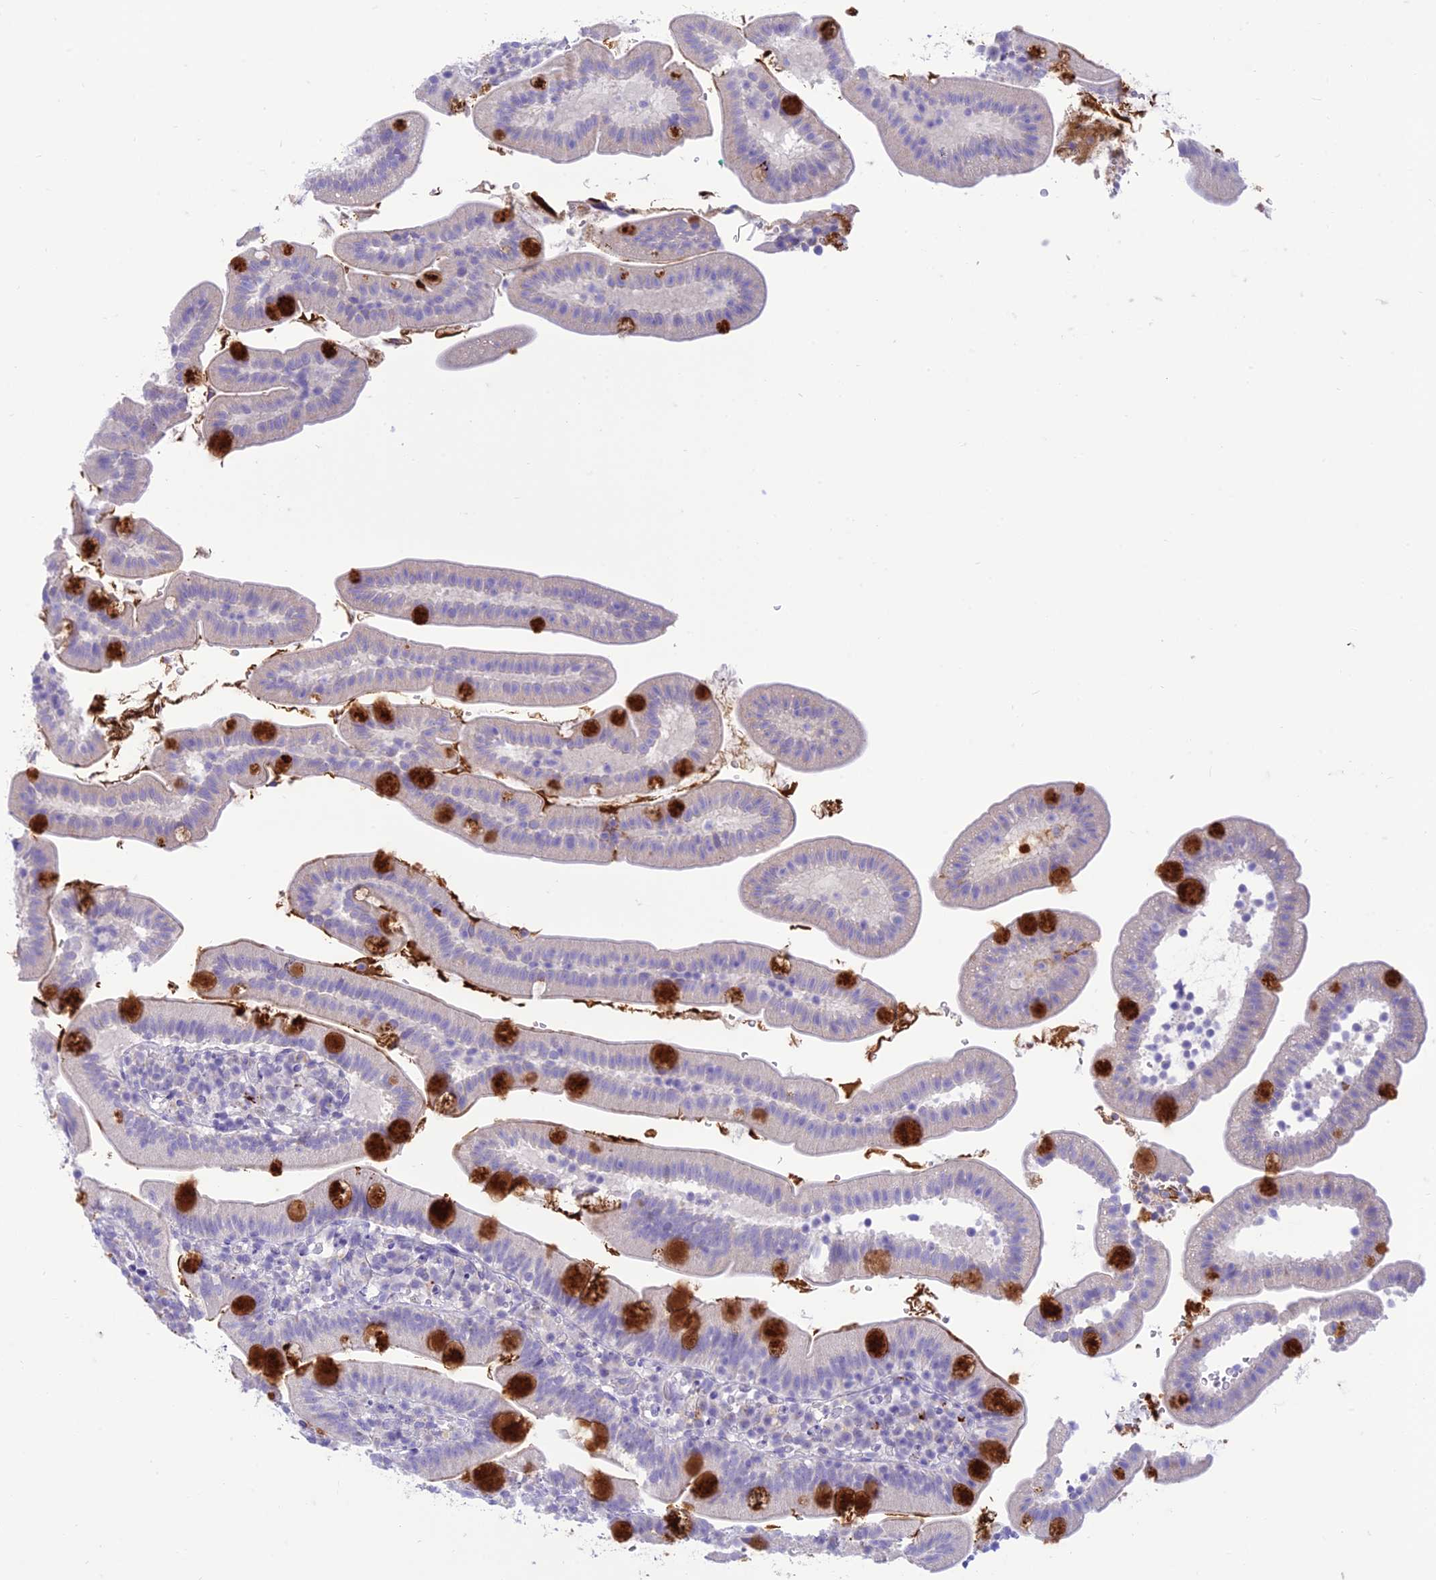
{"staining": {"intensity": "strong", "quantity": "<25%", "location": "cytoplasmic/membranous"}, "tissue": "duodenum", "cell_type": "Glandular cells", "image_type": "normal", "snomed": [{"axis": "morphology", "description": "Normal tissue, NOS"}, {"axis": "topography", "description": "Duodenum"}], "caption": "A brown stain highlights strong cytoplasmic/membranous expression of a protein in glandular cells of normal human duodenum. (DAB IHC with brightfield microscopy, high magnification).", "gene": "DHDH", "patient": {"sex": "female", "age": 67}}